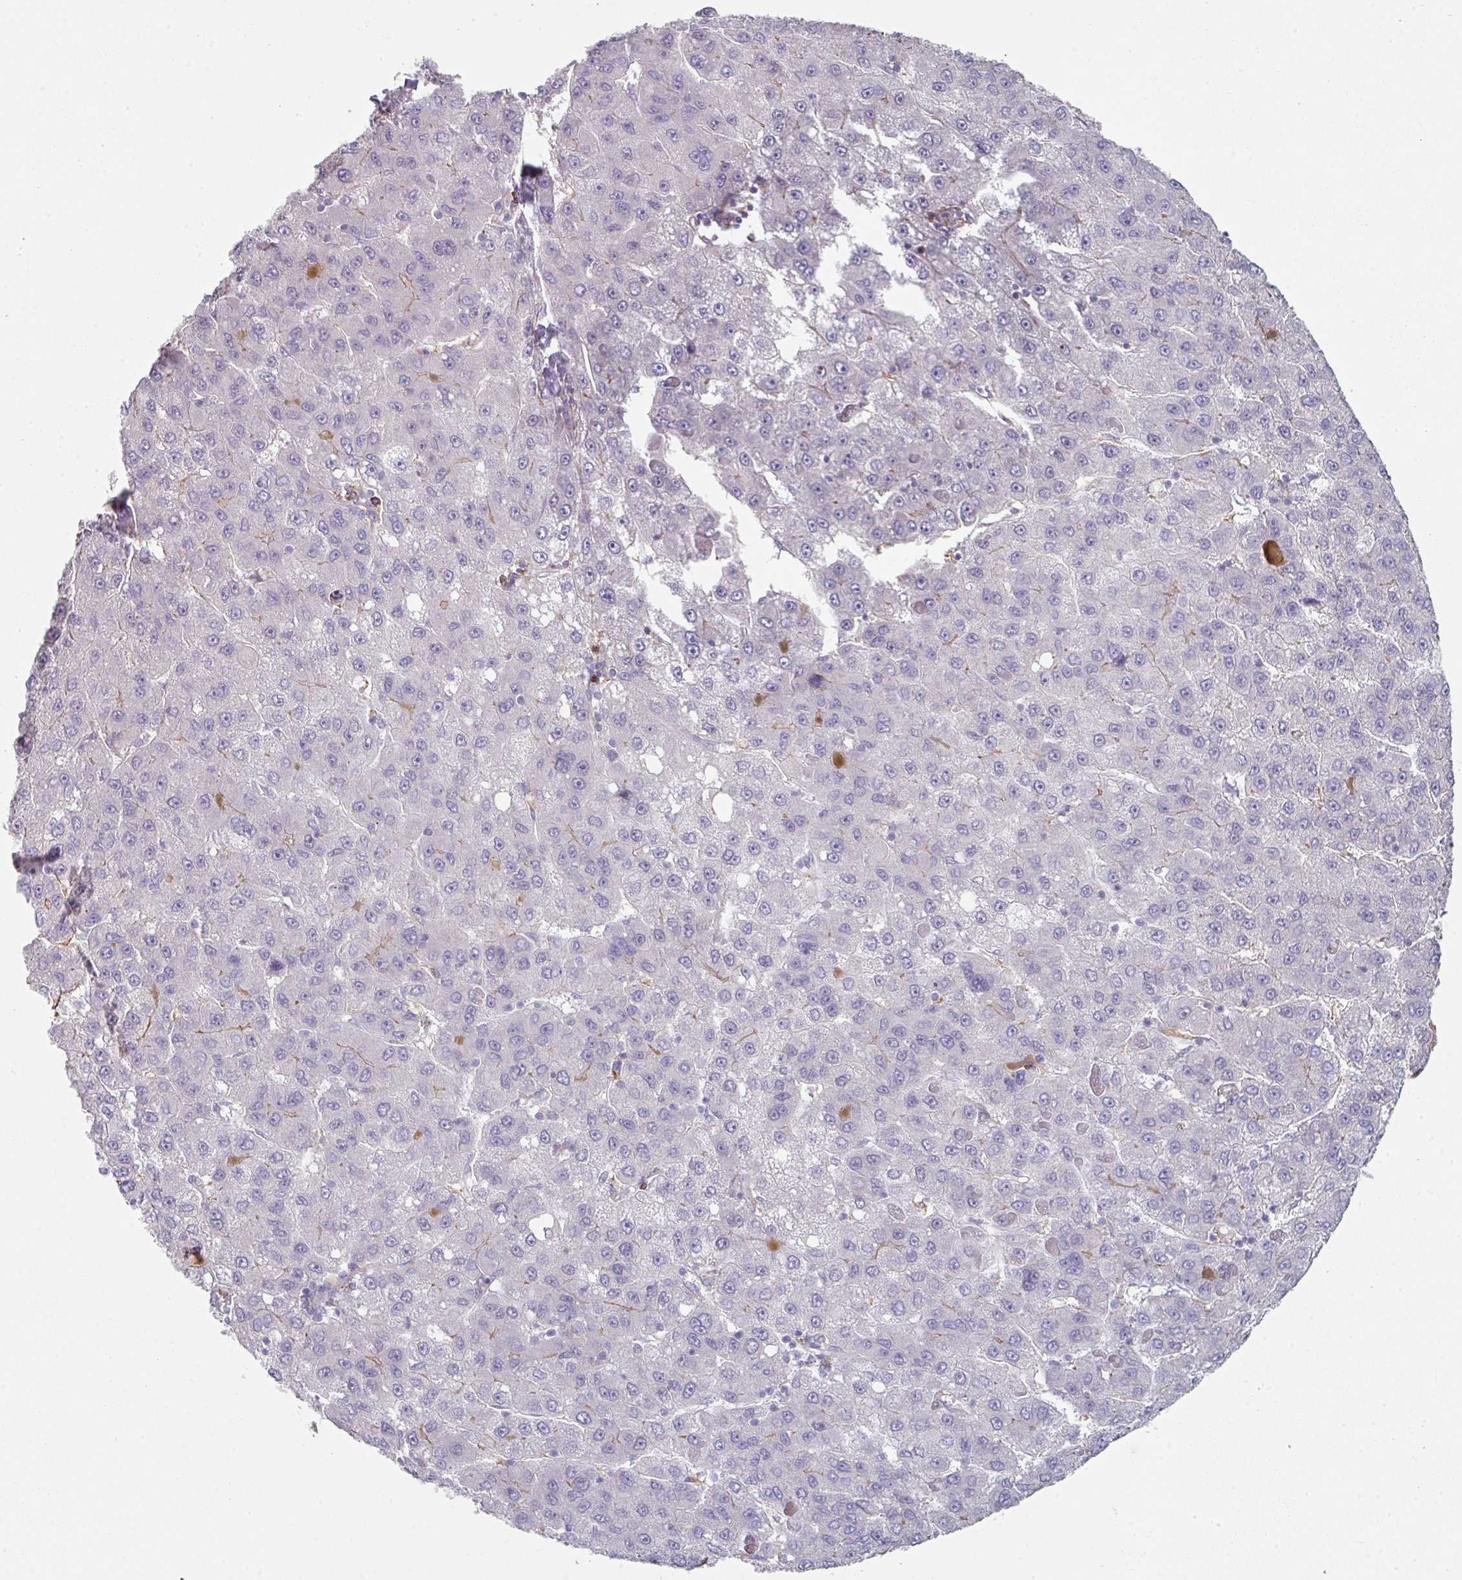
{"staining": {"intensity": "negative", "quantity": "none", "location": "none"}, "tissue": "liver cancer", "cell_type": "Tumor cells", "image_type": "cancer", "snomed": [{"axis": "morphology", "description": "Carcinoma, Hepatocellular, NOS"}, {"axis": "topography", "description": "Liver"}], "caption": "Liver cancer was stained to show a protein in brown. There is no significant staining in tumor cells. (DAB immunohistochemistry visualized using brightfield microscopy, high magnification).", "gene": "WSB2", "patient": {"sex": "female", "age": 82}}